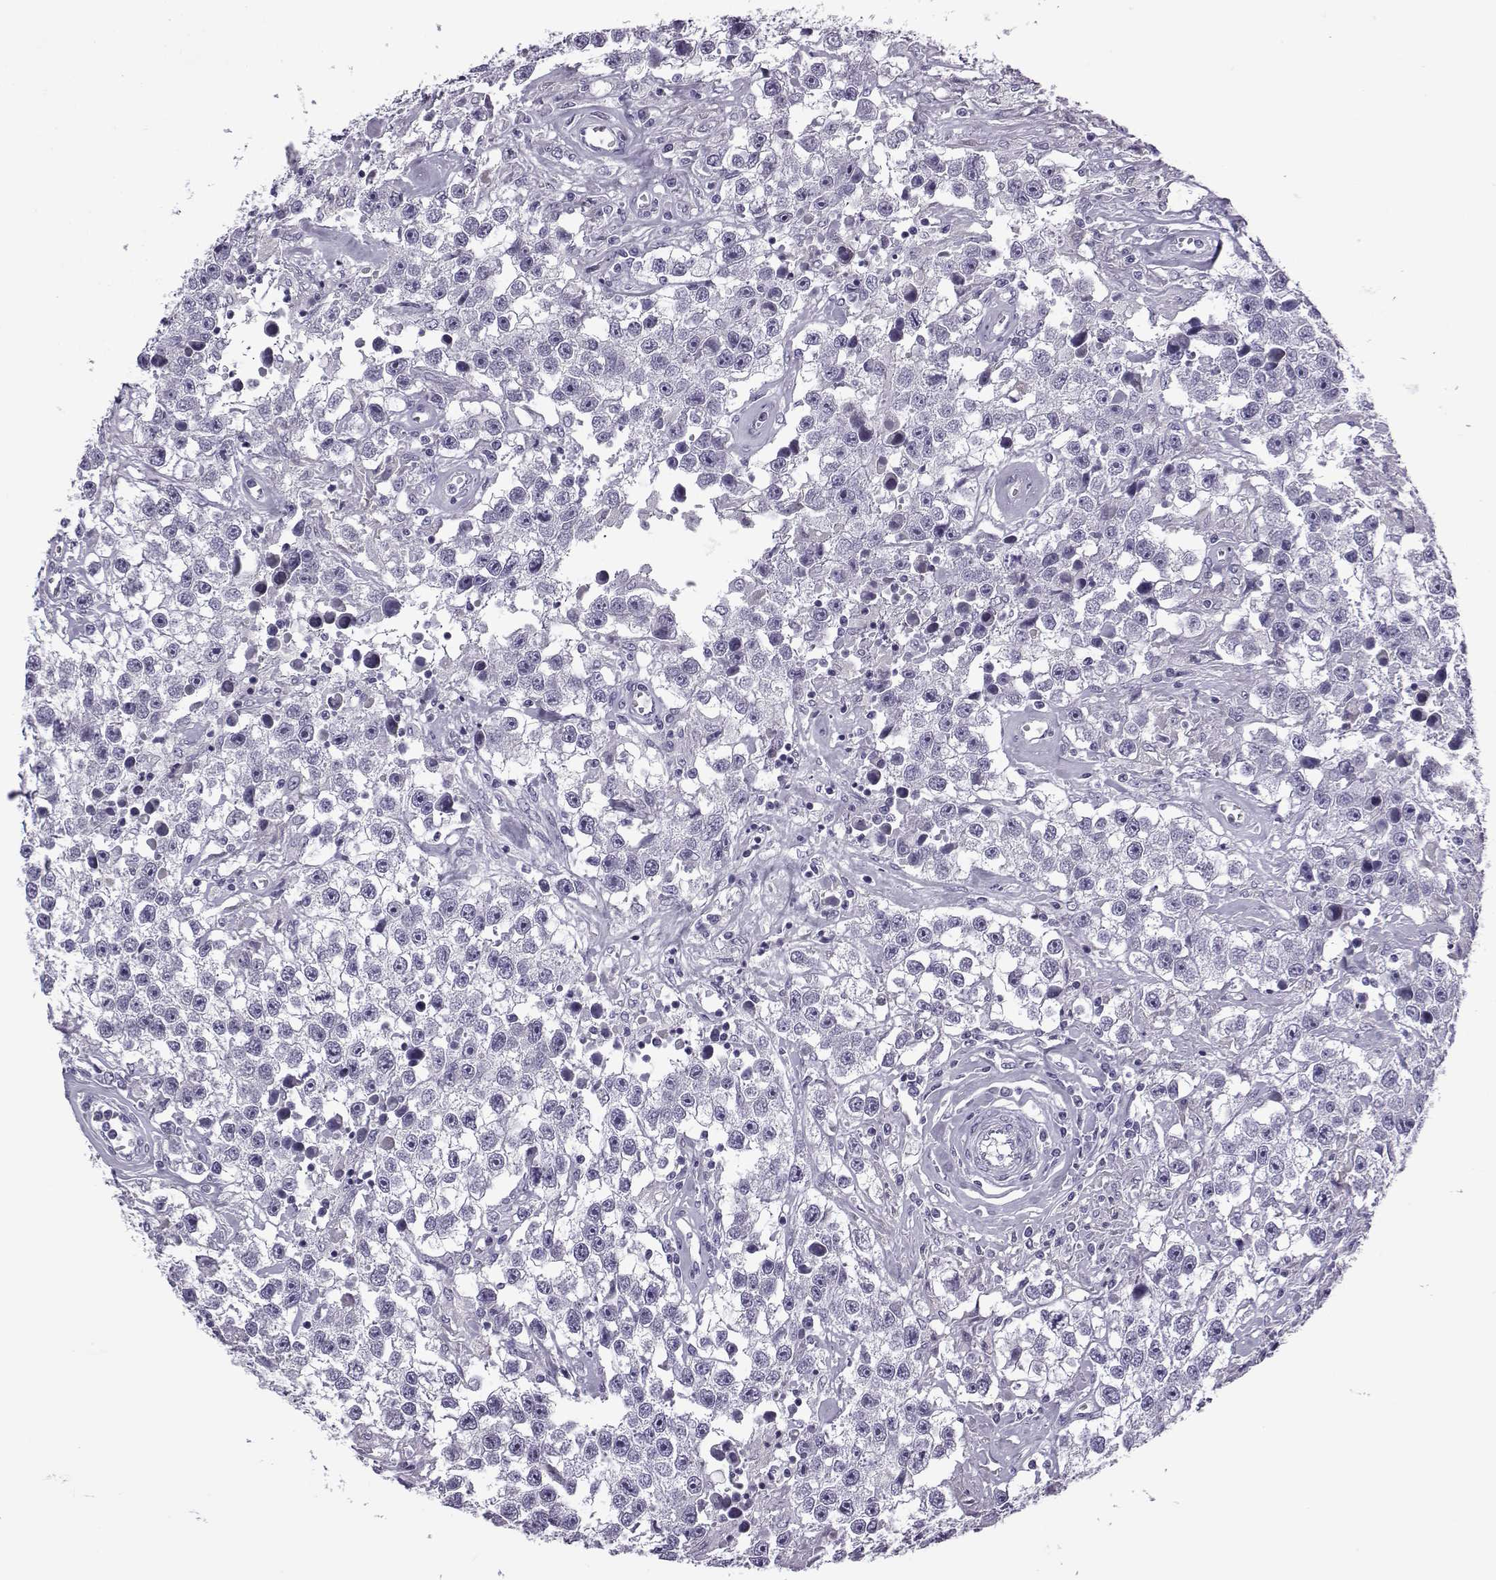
{"staining": {"intensity": "negative", "quantity": "none", "location": "none"}, "tissue": "testis cancer", "cell_type": "Tumor cells", "image_type": "cancer", "snomed": [{"axis": "morphology", "description": "Seminoma, NOS"}, {"axis": "topography", "description": "Testis"}], "caption": "Immunohistochemical staining of human testis cancer (seminoma) displays no significant staining in tumor cells.", "gene": "OIP5", "patient": {"sex": "male", "age": 43}}